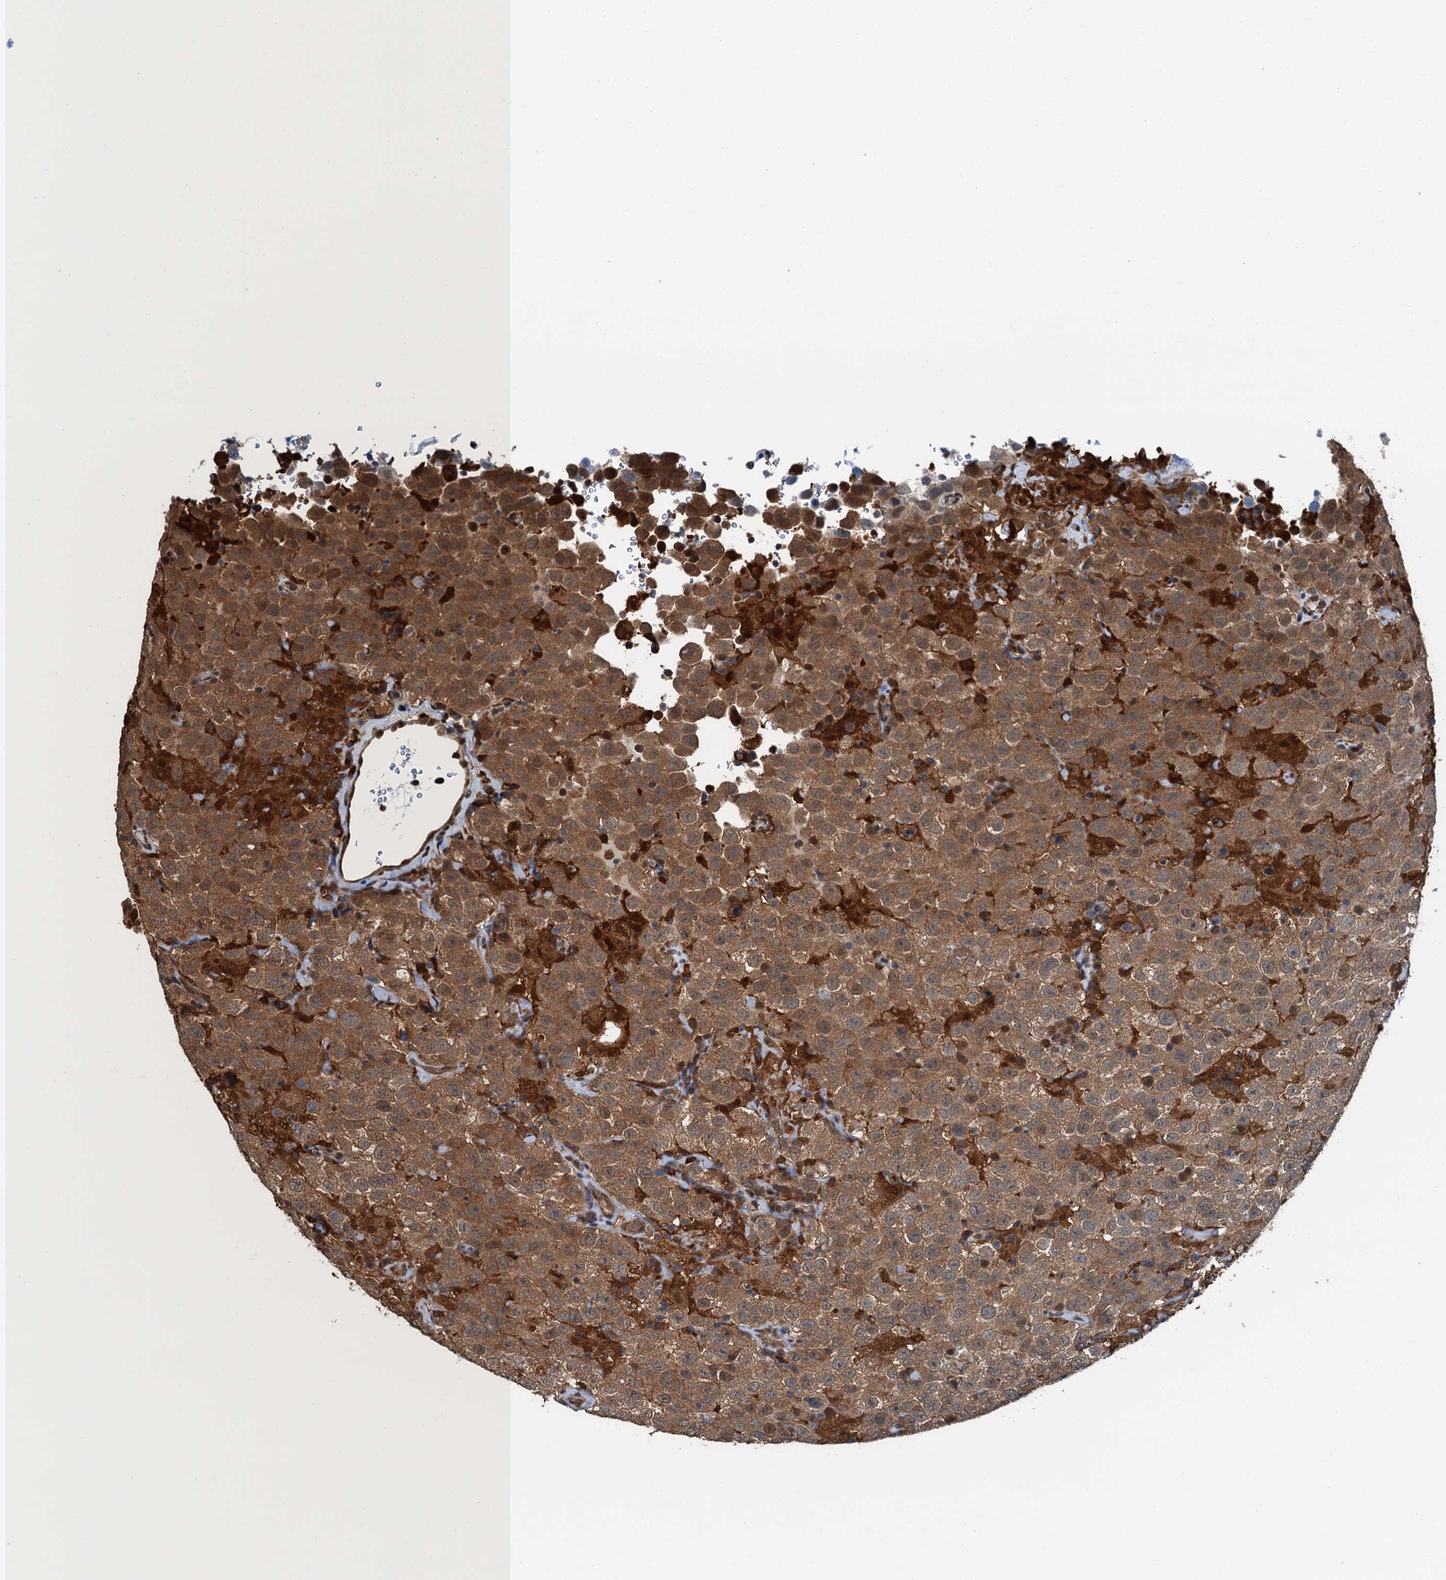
{"staining": {"intensity": "moderate", "quantity": ">75%", "location": "cytoplasmic/membranous"}, "tissue": "testis cancer", "cell_type": "Tumor cells", "image_type": "cancer", "snomed": [{"axis": "morphology", "description": "Seminoma, NOS"}, {"axis": "topography", "description": "Testis"}], "caption": "This histopathology image demonstrates IHC staining of human testis cancer (seminoma), with medium moderate cytoplasmic/membranous expression in approximately >75% of tumor cells.", "gene": "RNH1", "patient": {"sex": "male", "age": 41}}